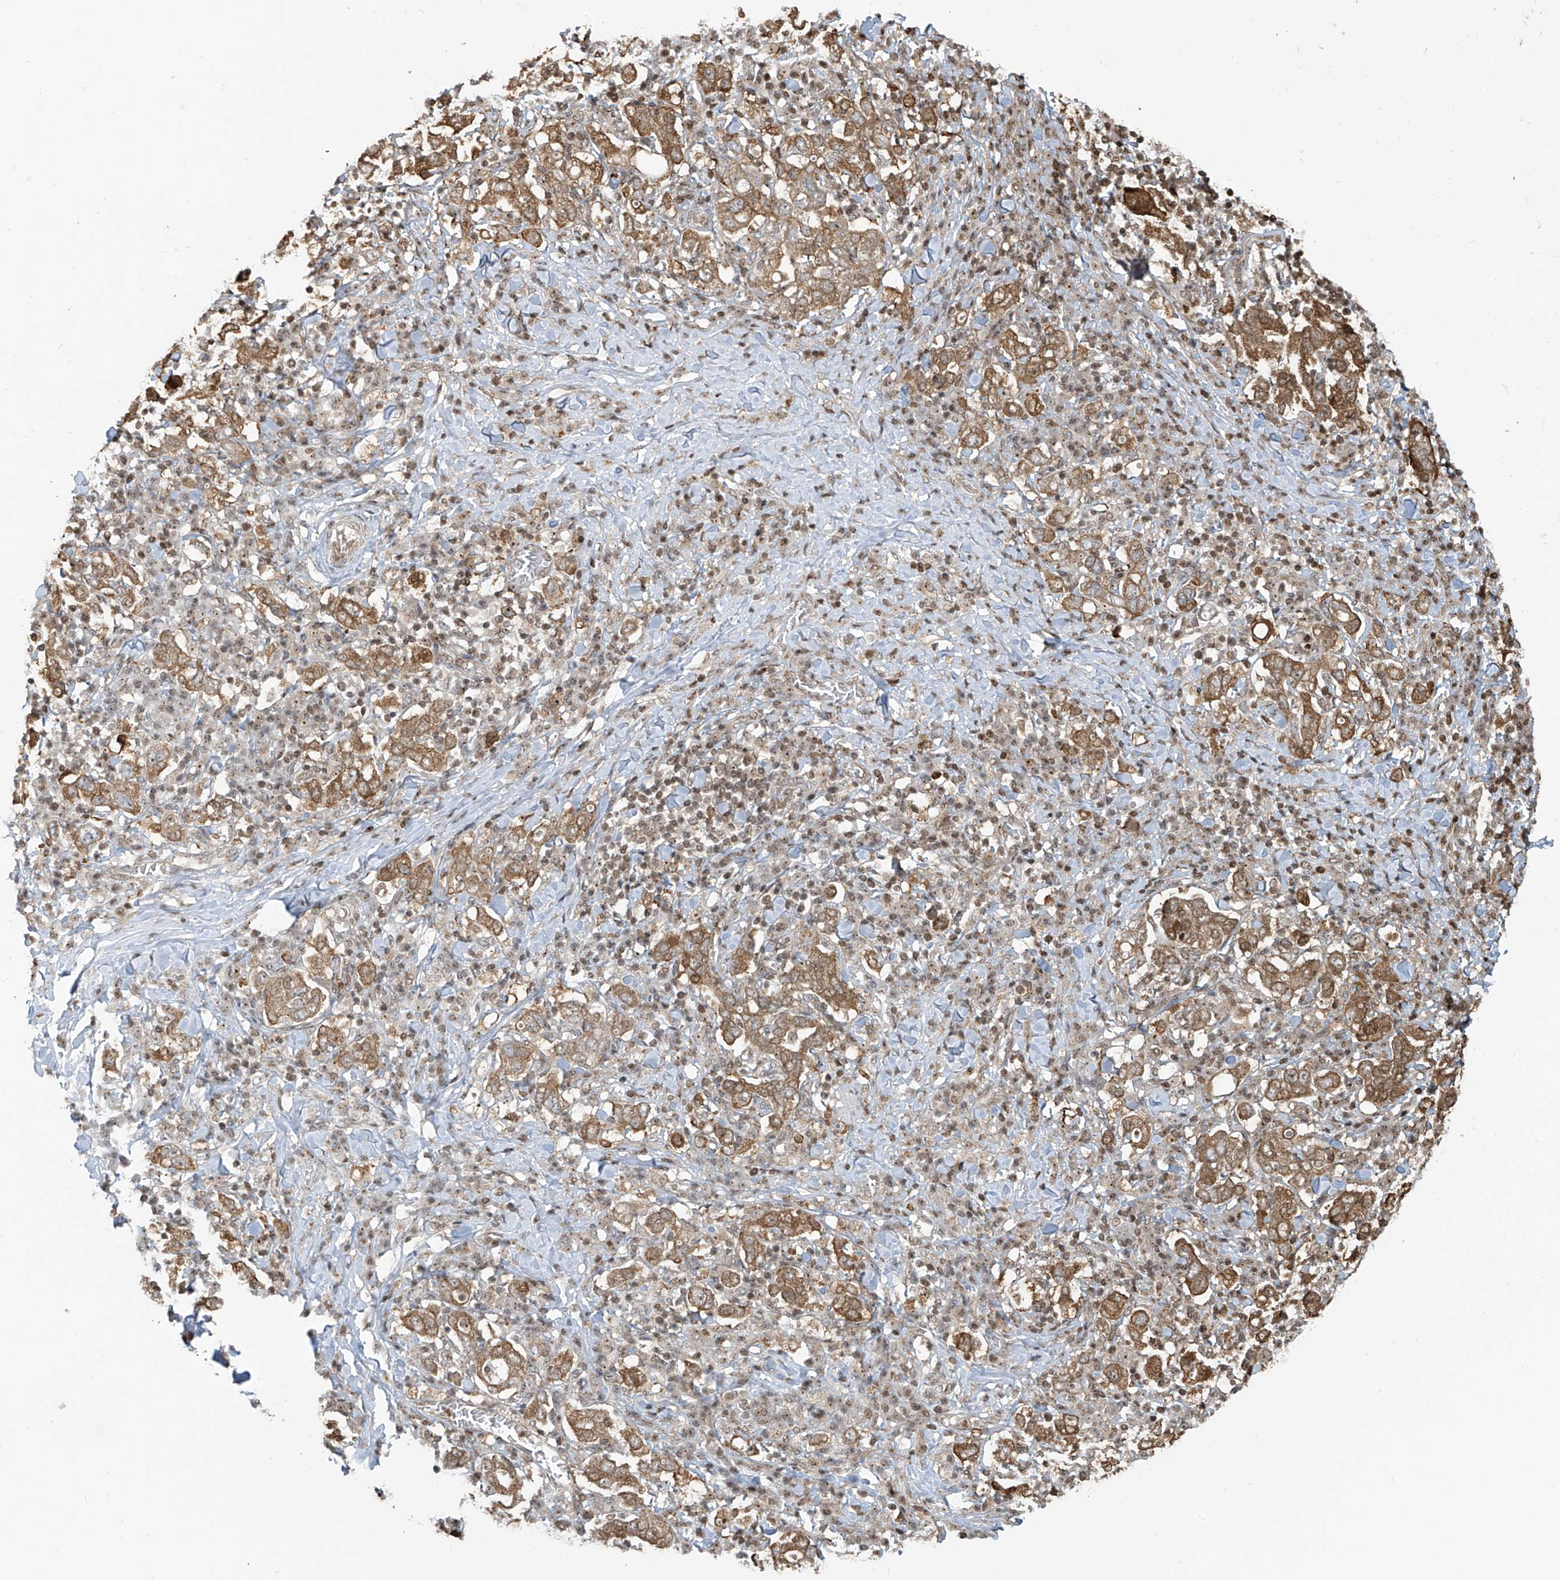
{"staining": {"intensity": "moderate", "quantity": ">75%", "location": "cytoplasmic/membranous"}, "tissue": "stomach cancer", "cell_type": "Tumor cells", "image_type": "cancer", "snomed": [{"axis": "morphology", "description": "Adenocarcinoma, NOS"}, {"axis": "topography", "description": "Stomach, upper"}], "caption": "Human stomach cancer stained for a protein (brown) displays moderate cytoplasmic/membranous positive staining in about >75% of tumor cells.", "gene": "VMP1", "patient": {"sex": "male", "age": 62}}